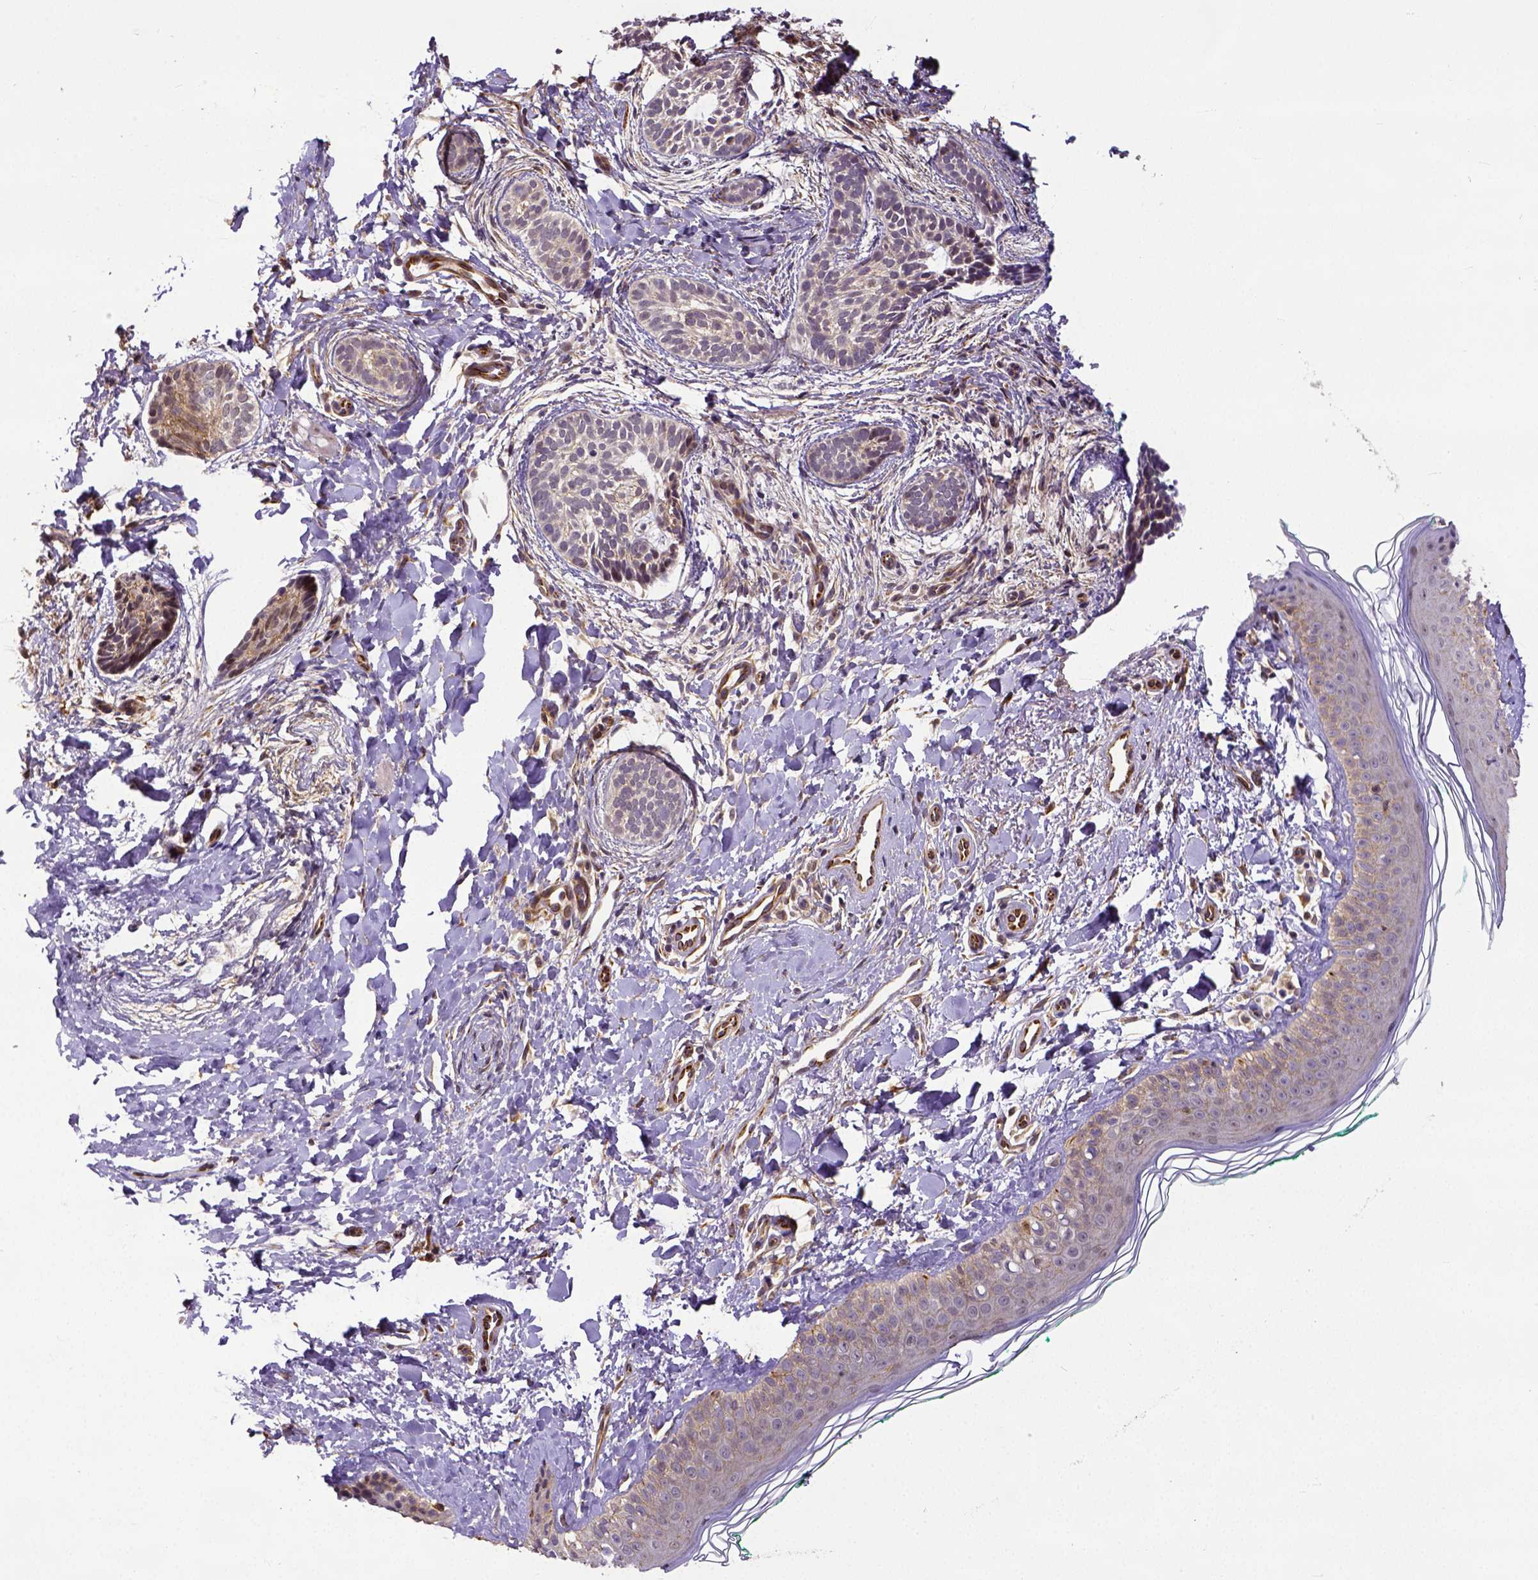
{"staining": {"intensity": "weak", "quantity": "25%-75%", "location": "cytoplasmic/membranous"}, "tissue": "skin cancer", "cell_type": "Tumor cells", "image_type": "cancer", "snomed": [{"axis": "morphology", "description": "Basal cell carcinoma"}, {"axis": "topography", "description": "Skin"}], "caption": "This histopathology image demonstrates immunohistochemistry staining of human basal cell carcinoma (skin), with low weak cytoplasmic/membranous staining in approximately 25%-75% of tumor cells.", "gene": "DICER1", "patient": {"sex": "male", "age": 63}}